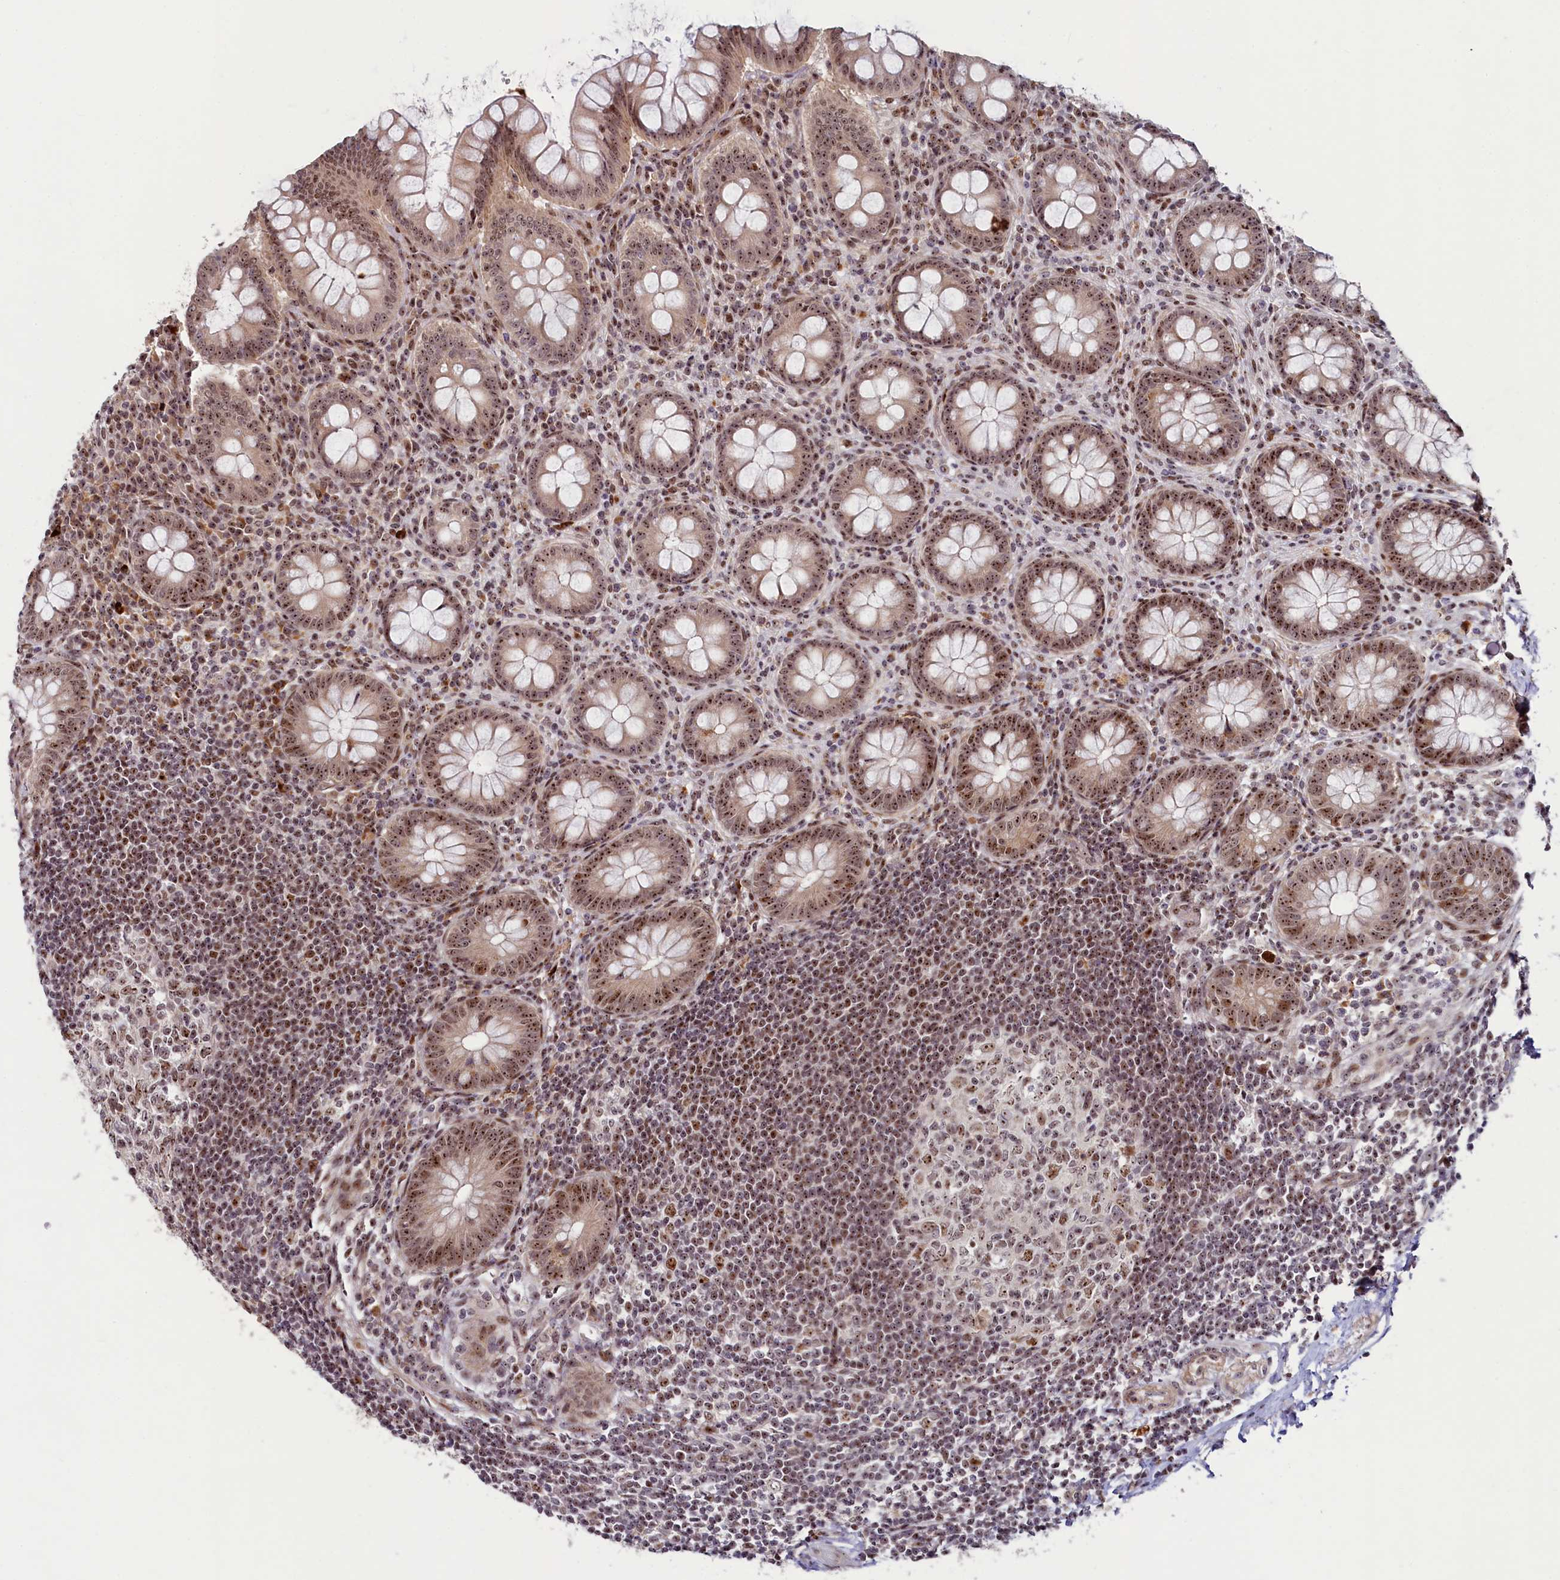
{"staining": {"intensity": "moderate", "quantity": ">75%", "location": "nuclear"}, "tissue": "appendix", "cell_type": "Glandular cells", "image_type": "normal", "snomed": [{"axis": "morphology", "description": "Normal tissue, NOS"}, {"axis": "topography", "description": "Appendix"}], "caption": "High-magnification brightfield microscopy of unremarkable appendix stained with DAB (brown) and counterstained with hematoxylin (blue). glandular cells exhibit moderate nuclear positivity is appreciated in about>75% of cells. (brown staining indicates protein expression, while blue staining denotes nuclei).", "gene": "TCOF1", "patient": {"sex": "female", "age": 33}}